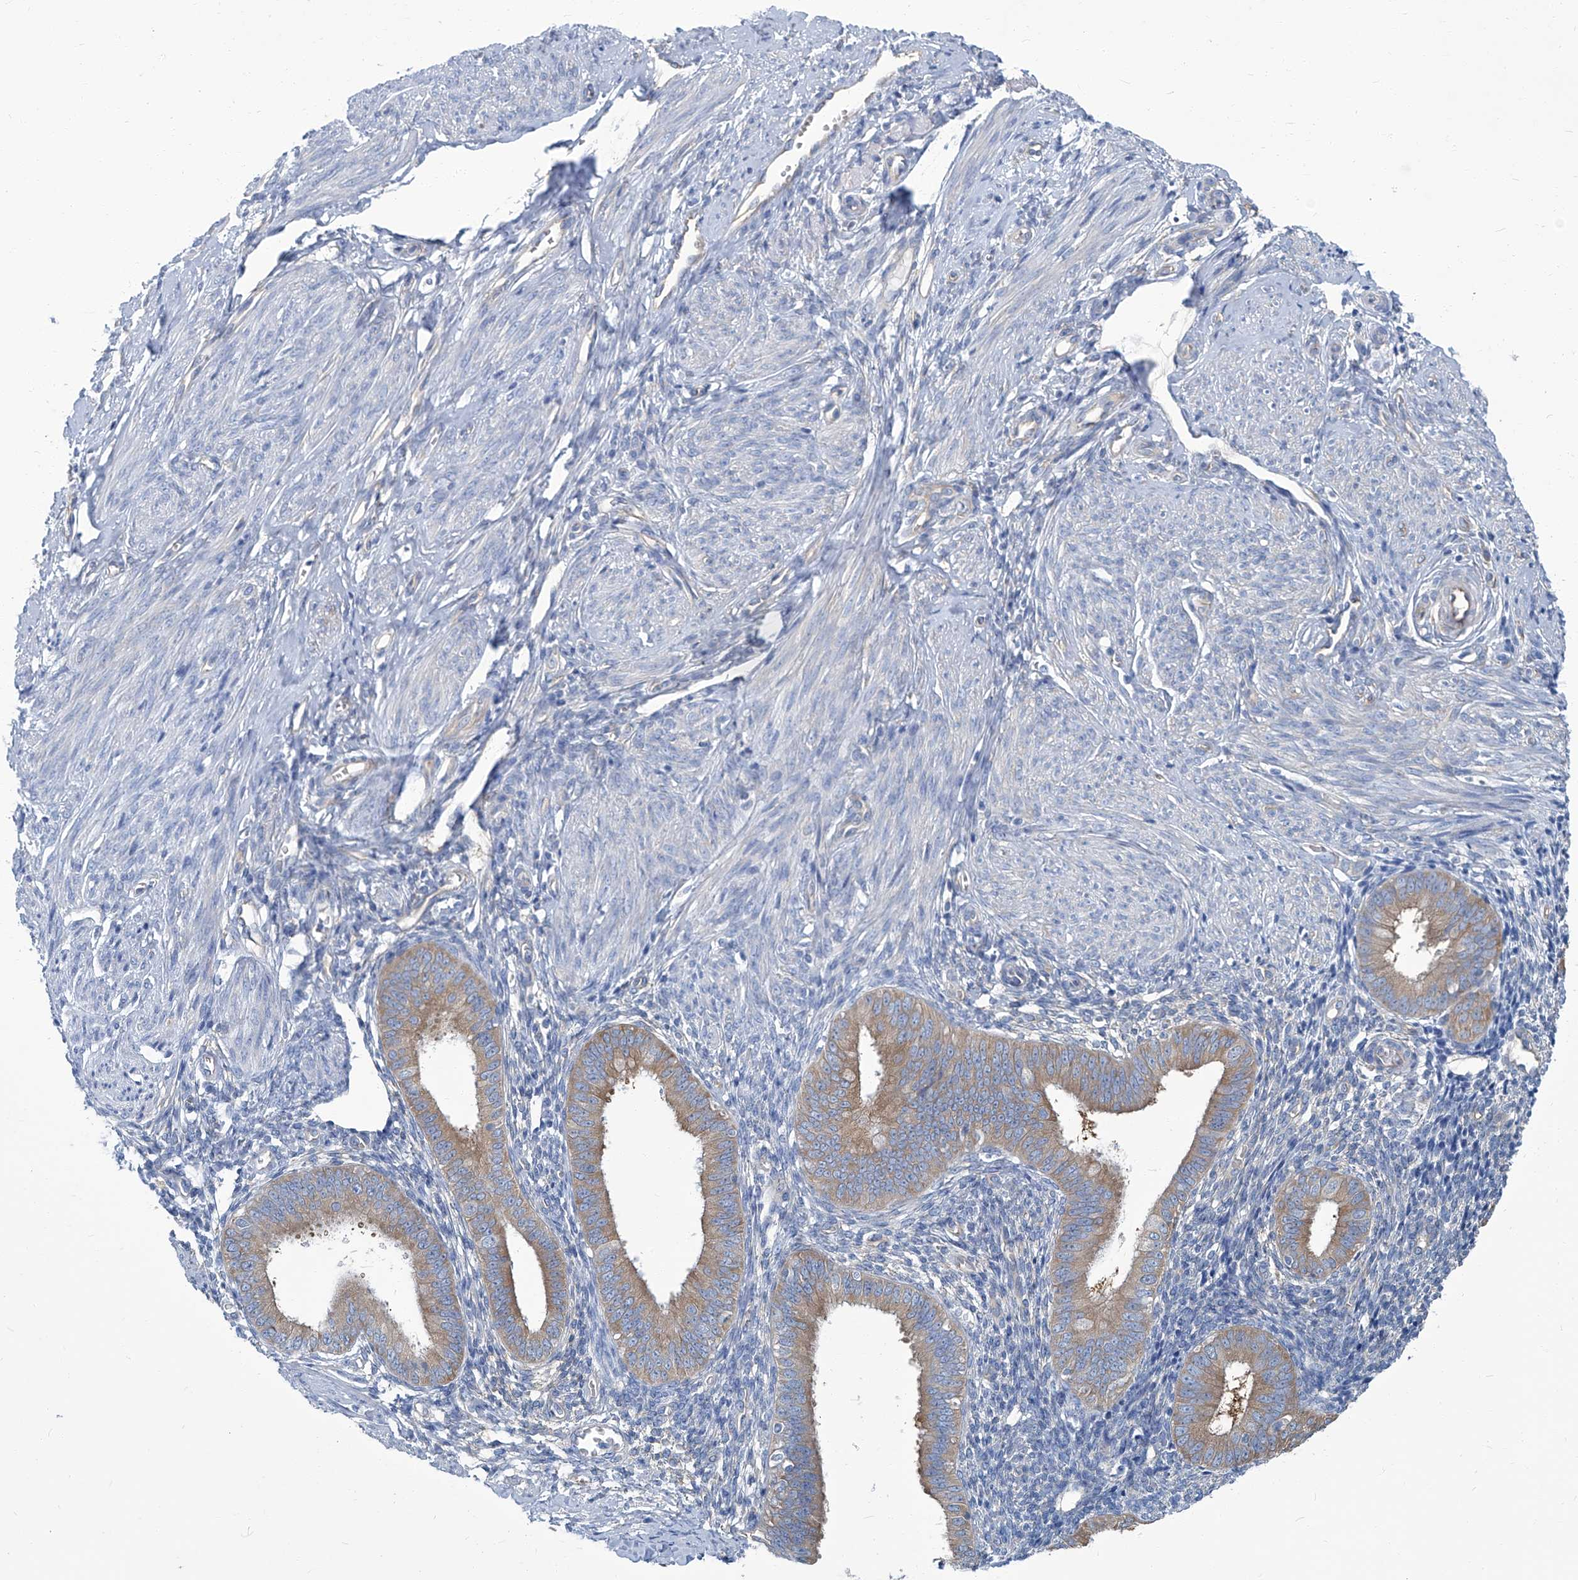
{"staining": {"intensity": "negative", "quantity": "none", "location": "none"}, "tissue": "endometrium", "cell_type": "Cells in endometrial stroma", "image_type": "normal", "snomed": [{"axis": "morphology", "description": "Normal tissue, NOS"}, {"axis": "topography", "description": "Uterus"}, {"axis": "topography", "description": "Endometrium"}], "caption": "DAB immunohistochemical staining of normal endometrium exhibits no significant positivity in cells in endometrial stroma.", "gene": "PFKL", "patient": {"sex": "female", "age": 48}}